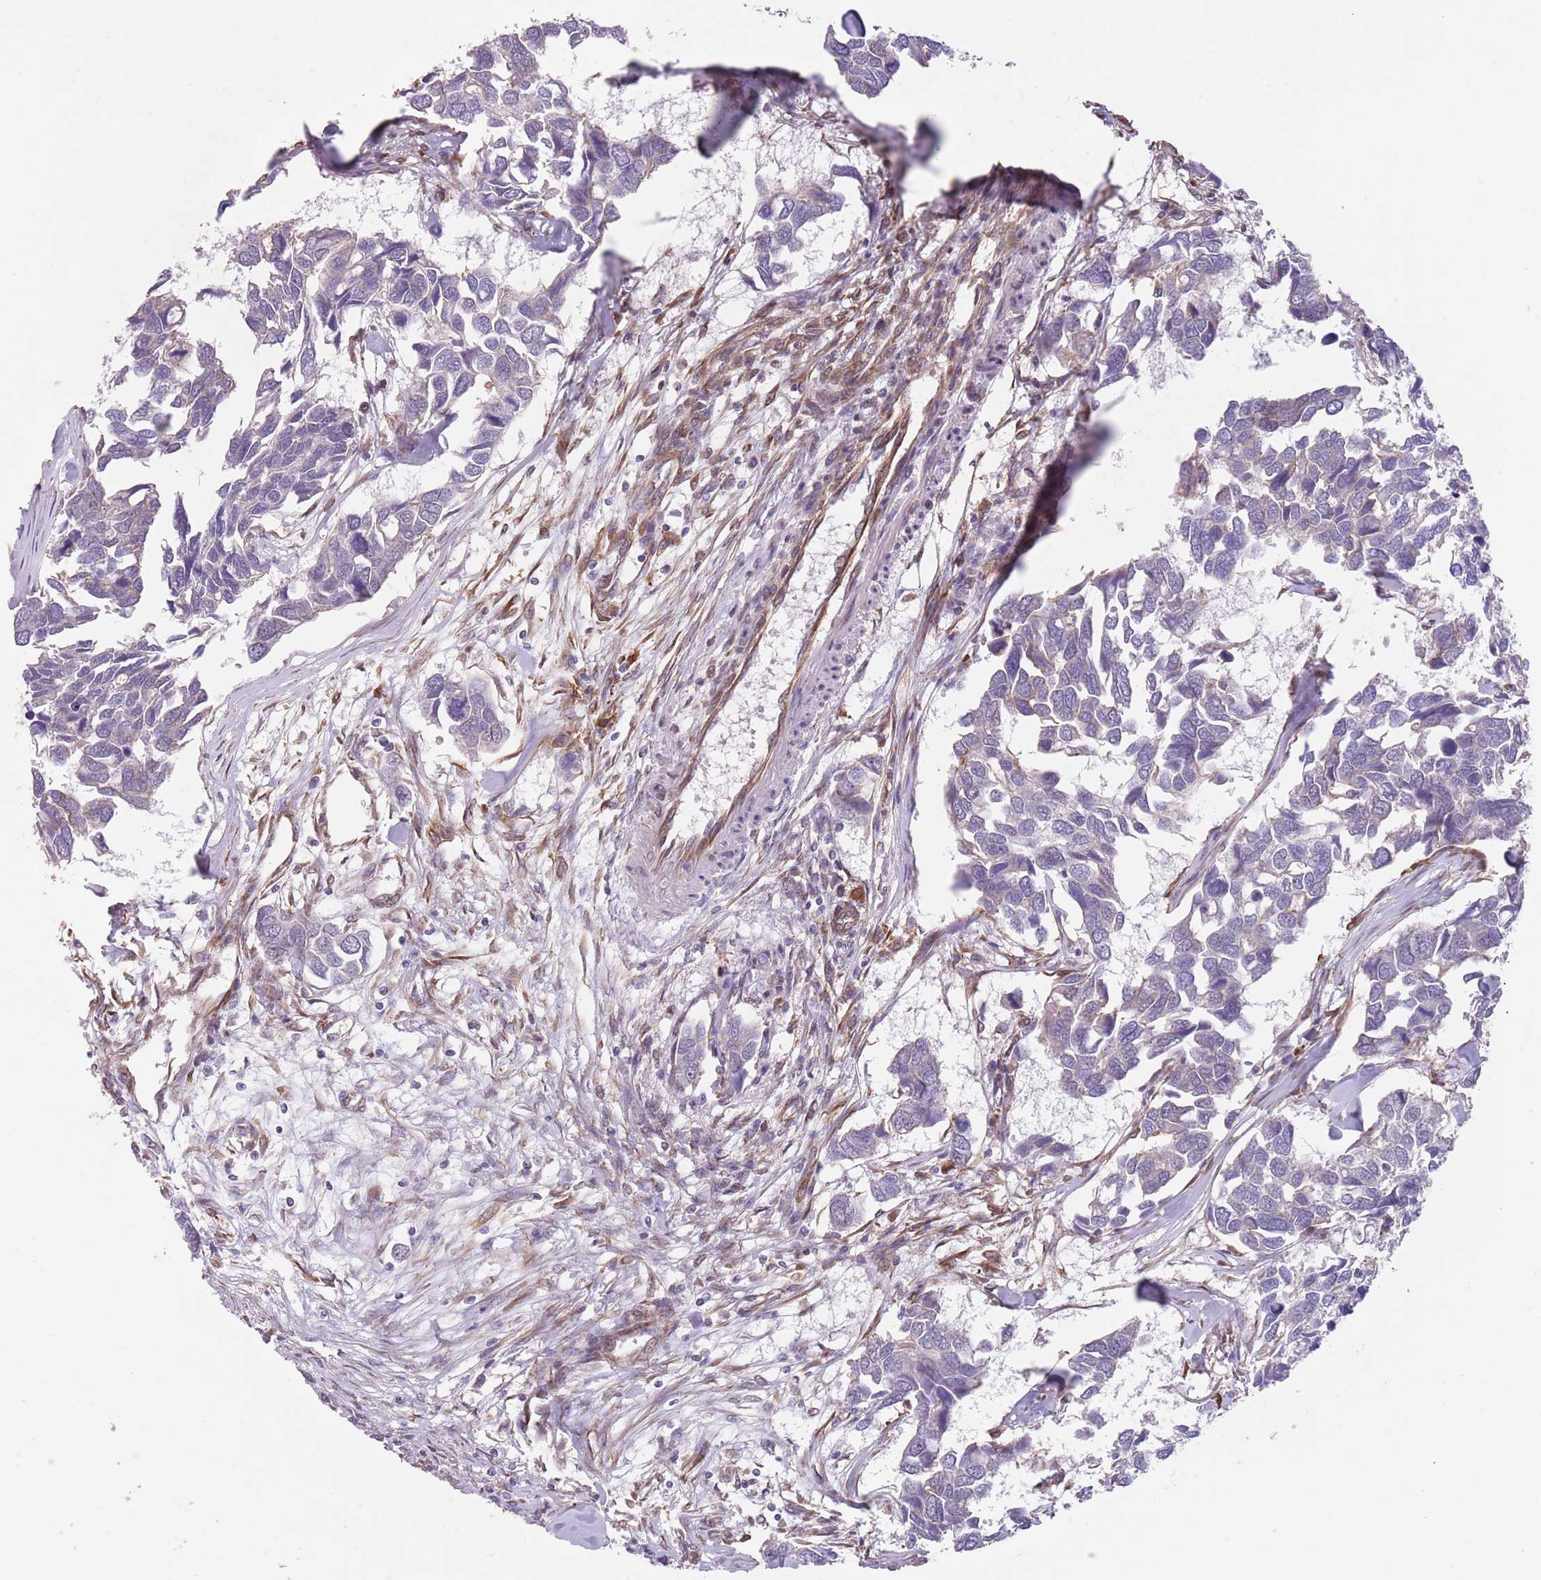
{"staining": {"intensity": "negative", "quantity": "none", "location": "none"}, "tissue": "breast cancer", "cell_type": "Tumor cells", "image_type": "cancer", "snomed": [{"axis": "morphology", "description": "Duct carcinoma"}, {"axis": "topography", "description": "Breast"}], "caption": "IHC of breast invasive ductal carcinoma shows no expression in tumor cells.", "gene": "CREBZF", "patient": {"sex": "female", "age": 83}}